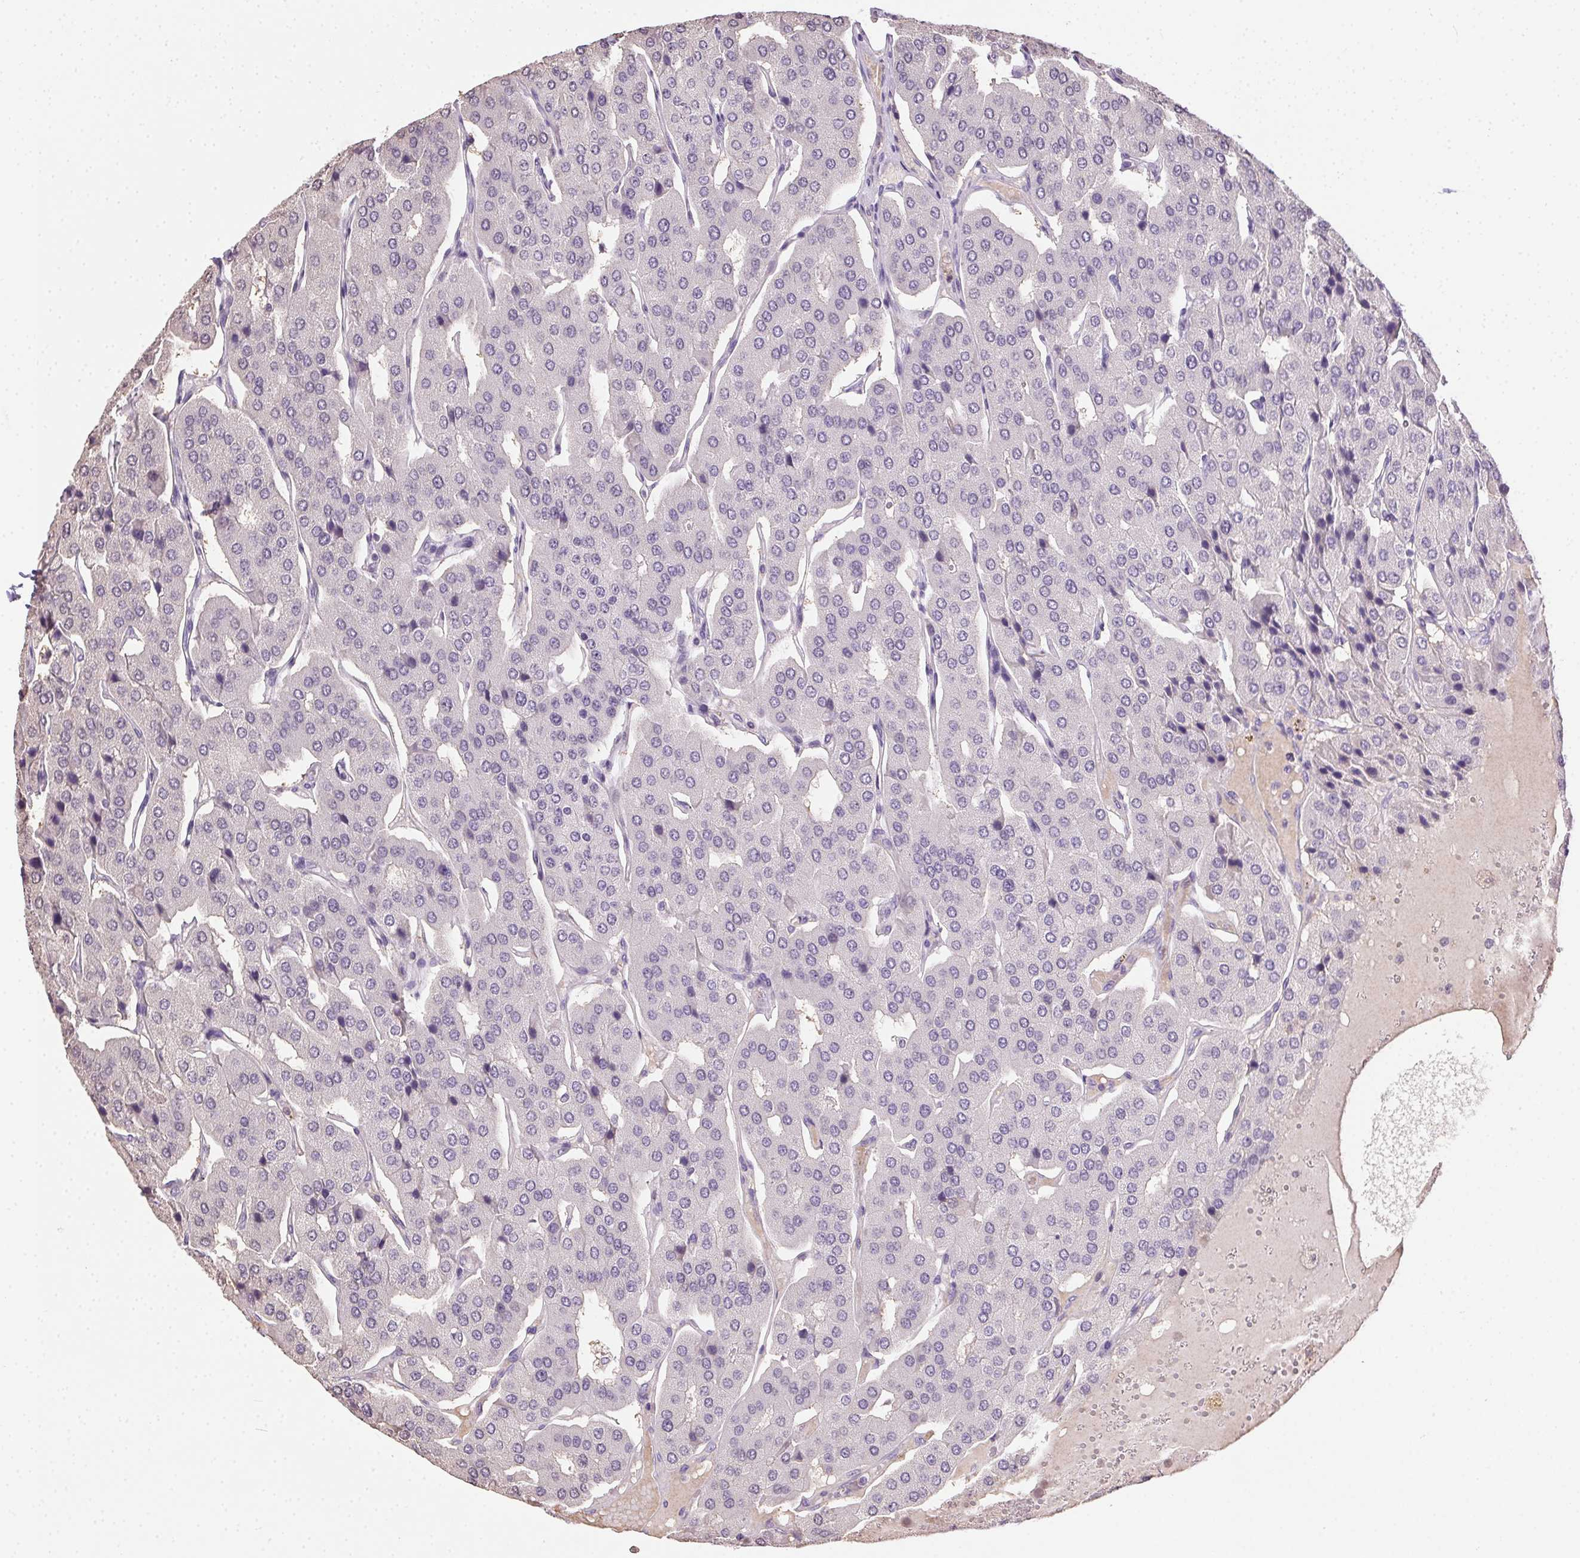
{"staining": {"intensity": "negative", "quantity": "none", "location": "none"}, "tissue": "parathyroid gland", "cell_type": "Glandular cells", "image_type": "normal", "snomed": [{"axis": "morphology", "description": "Normal tissue, NOS"}, {"axis": "morphology", "description": "Adenoma, NOS"}, {"axis": "topography", "description": "Parathyroid gland"}], "caption": "Image shows no significant protein staining in glandular cells of normal parathyroid gland.", "gene": "SYCE2", "patient": {"sex": "female", "age": 86}}